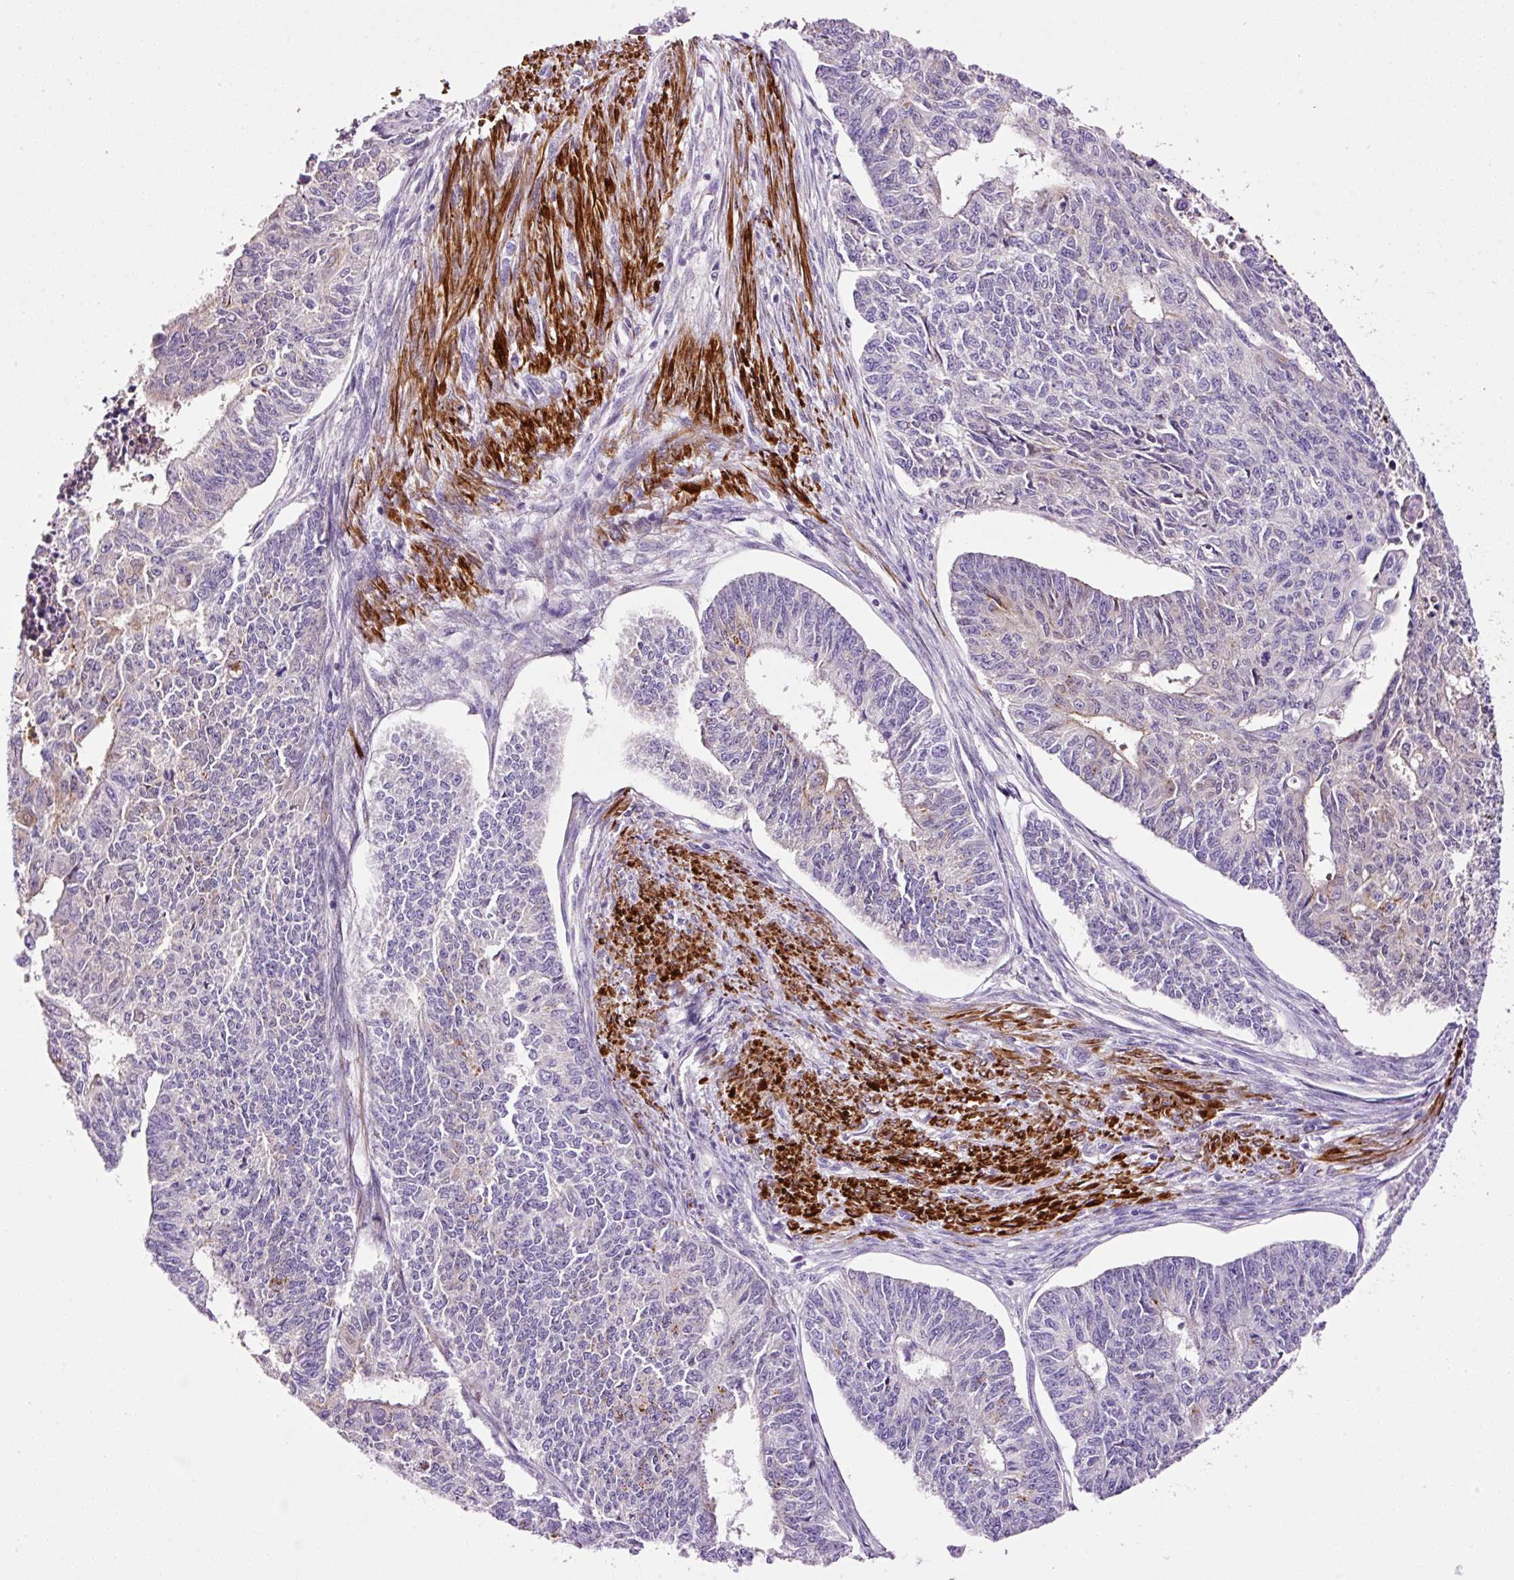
{"staining": {"intensity": "weak", "quantity": "<25%", "location": "cytoplasmic/membranous"}, "tissue": "endometrial cancer", "cell_type": "Tumor cells", "image_type": "cancer", "snomed": [{"axis": "morphology", "description": "Adenocarcinoma, NOS"}, {"axis": "topography", "description": "Endometrium"}], "caption": "DAB immunohistochemical staining of human endometrial cancer demonstrates no significant positivity in tumor cells.", "gene": "PAM", "patient": {"sex": "female", "age": 32}}